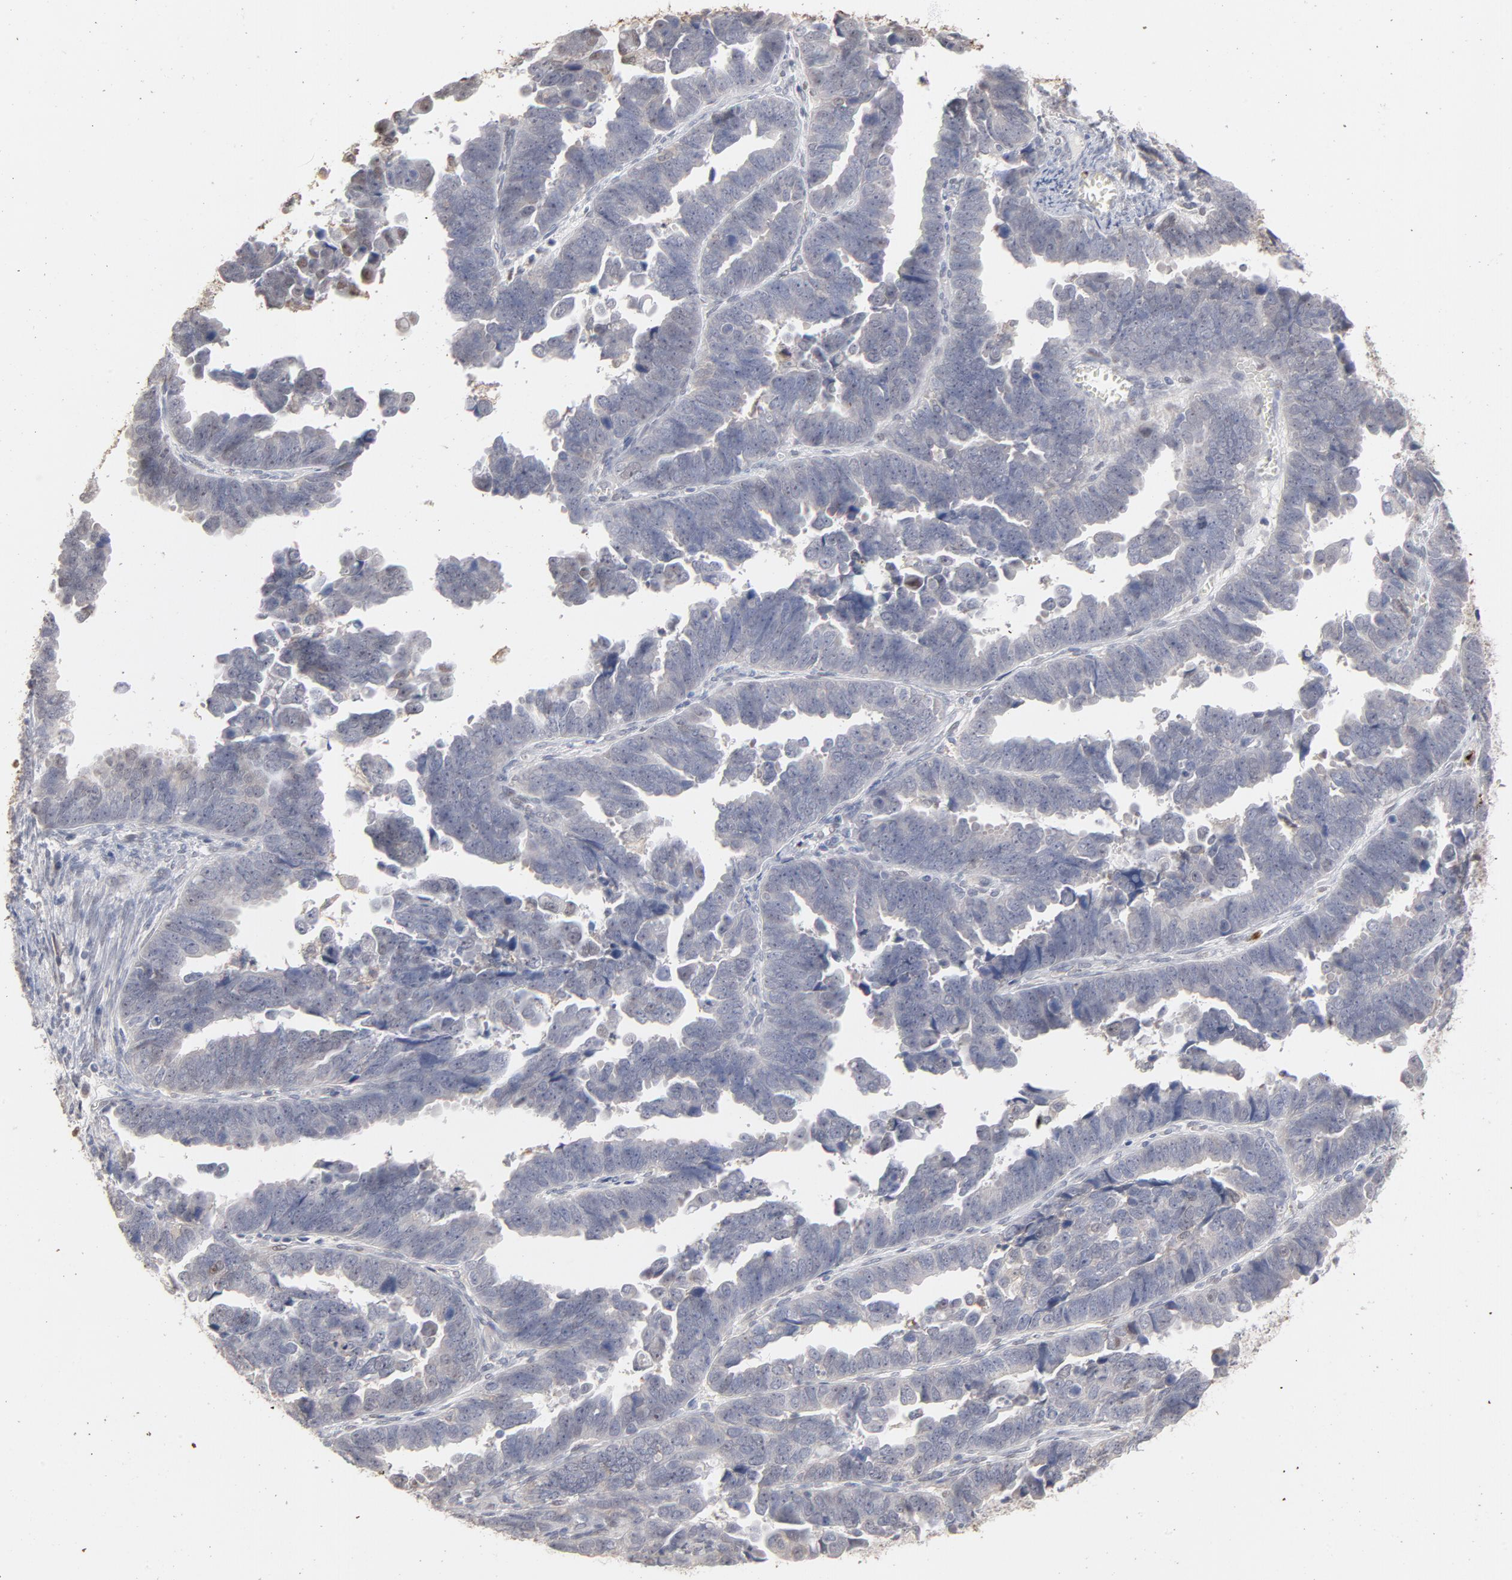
{"staining": {"intensity": "weak", "quantity": "<25%", "location": "cytoplasmic/membranous,nuclear"}, "tissue": "endometrial cancer", "cell_type": "Tumor cells", "image_type": "cancer", "snomed": [{"axis": "morphology", "description": "Adenocarcinoma, NOS"}, {"axis": "topography", "description": "Endometrium"}], "caption": "Immunohistochemistry (IHC) of adenocarcinoma (endometrial) shows no staining in tumor cells.", "gene": "PNMA1", "patient": {"sex": "female", "age": 75}}